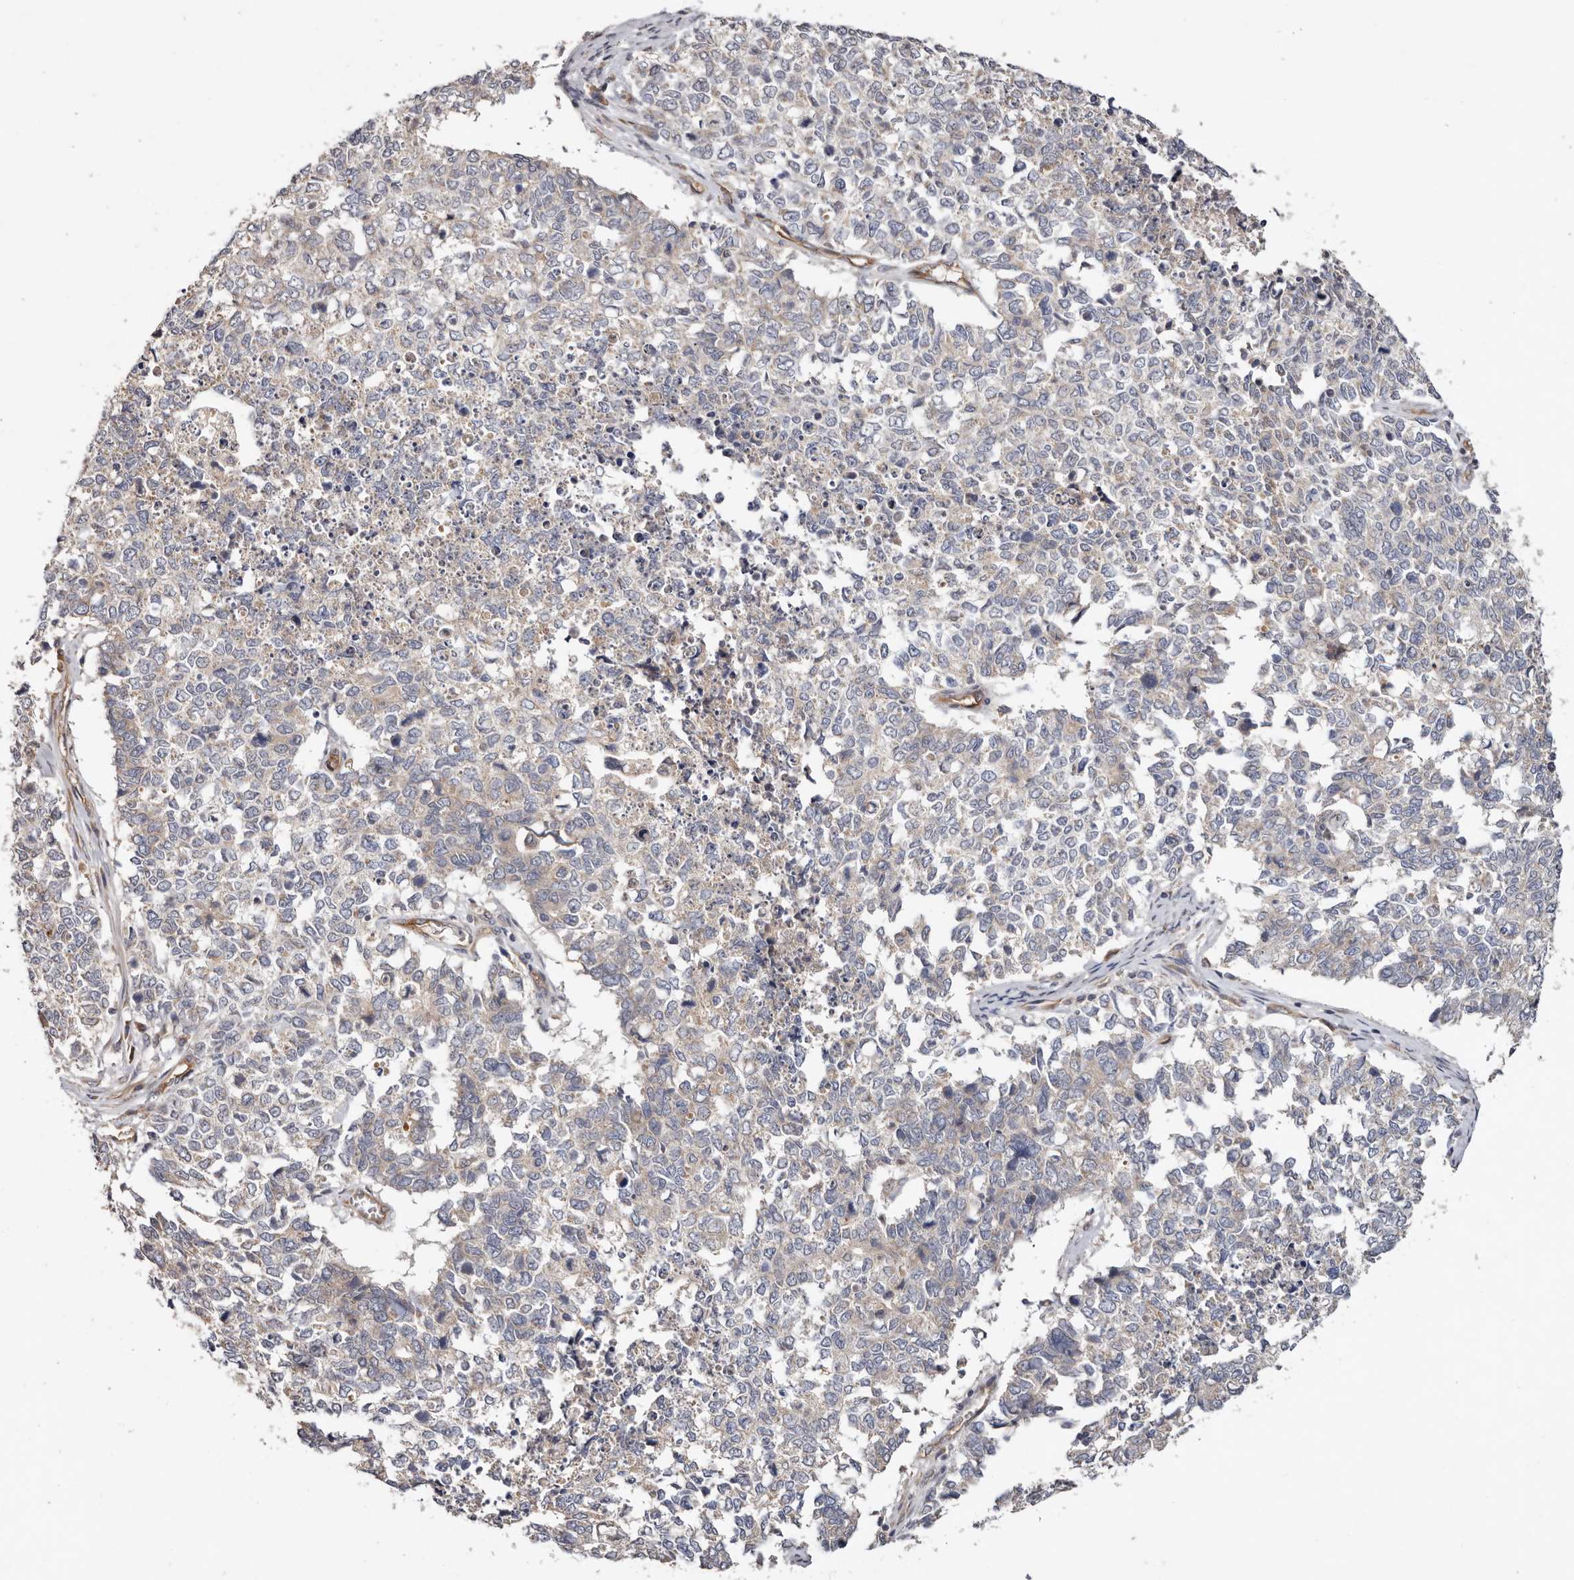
{"staining": {"intensity": "negative", "quantity": "none", "location": "none"}, "tissue": "cervical cancer", "cell_type": "Tumor cells", "image_type": "cancer", "snomed": [{"axis": "morphology", "description": "Squamous cell carcinoma, NOS"}, {"axis": "topography", "description": "Cervix"}], "caption": "Tumor cells show no significant staining in squamous cell carcinoma (cervical).", "gene": "MACF1", "patient": {"sex": "female", "age": 63}}